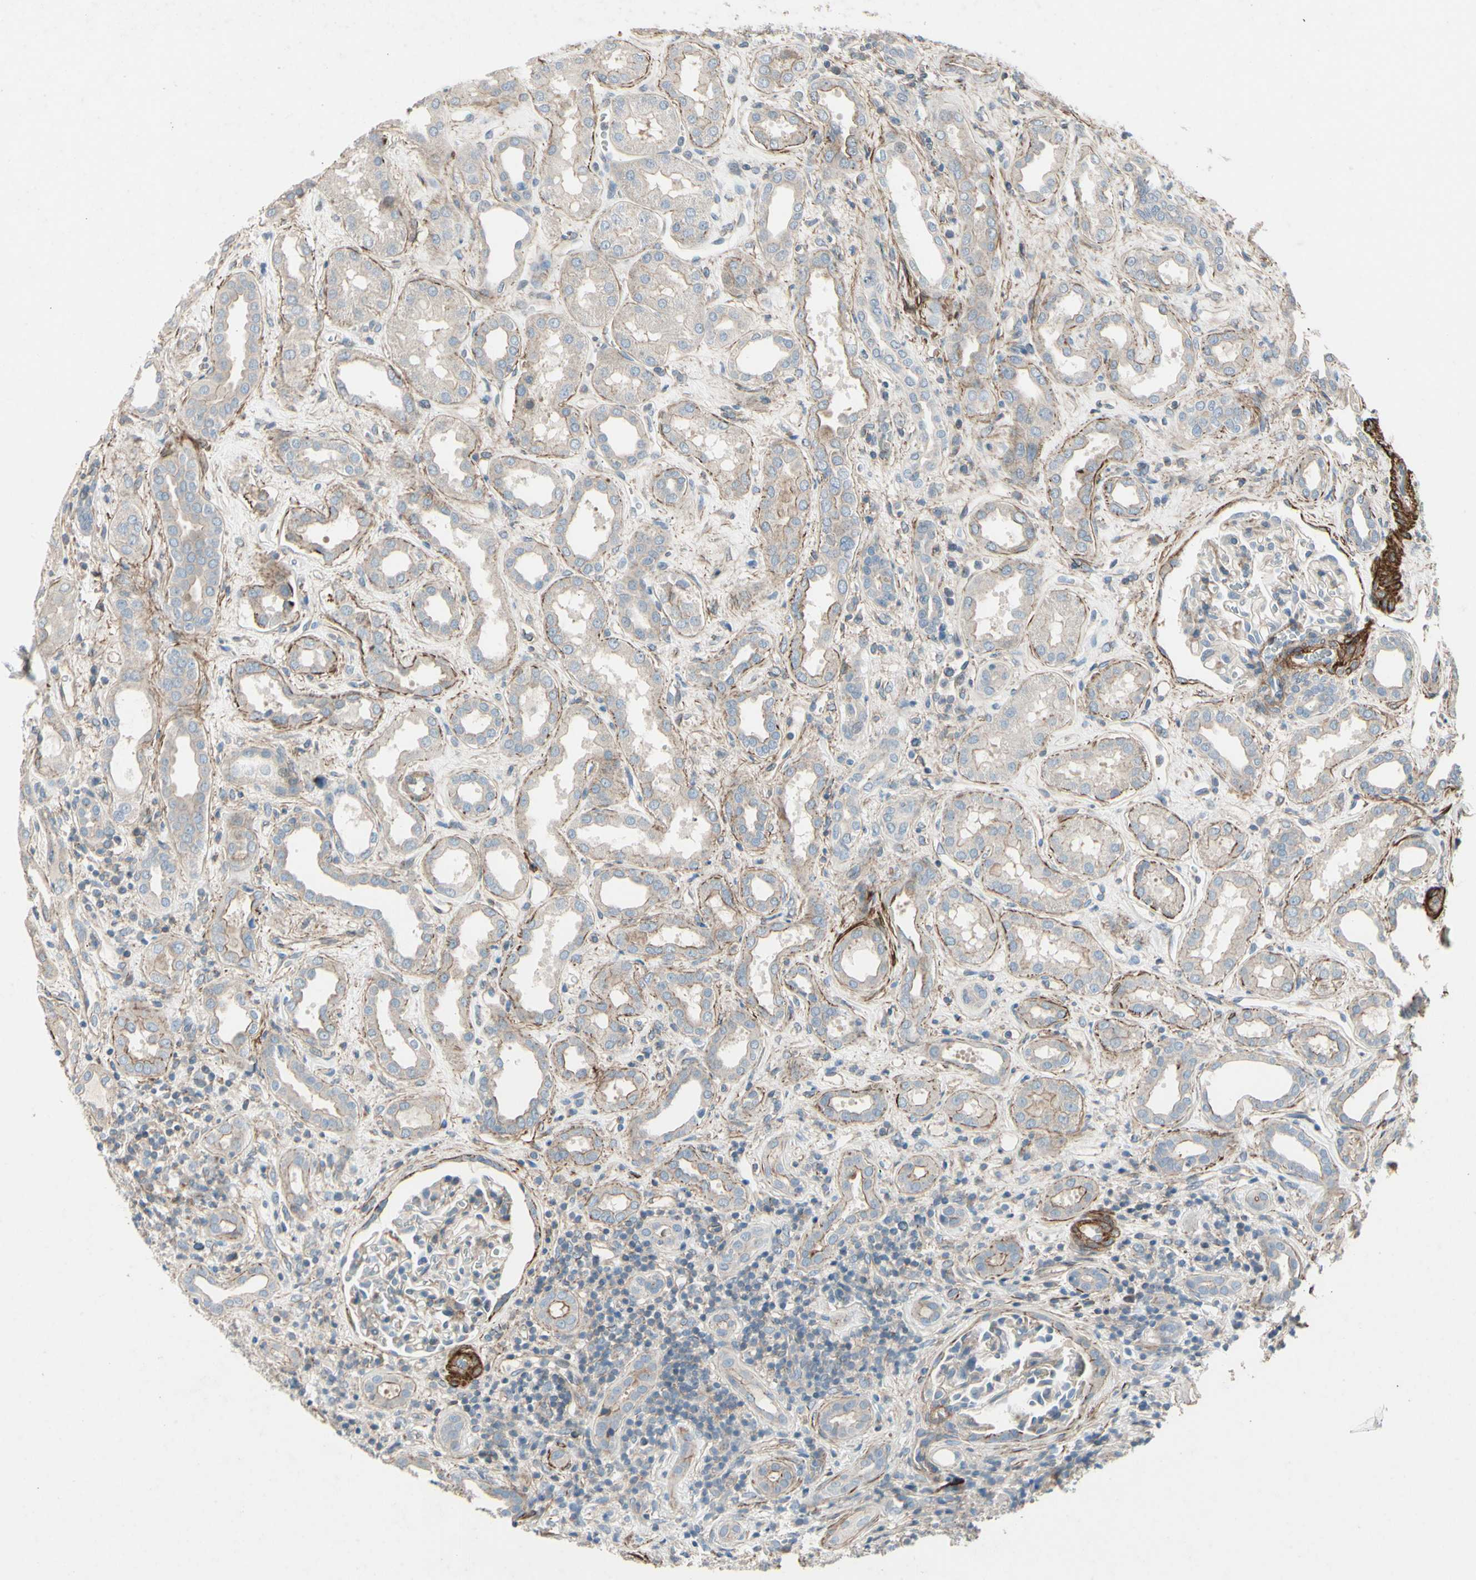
{"staining": {"intensity": "moderate", "quantity": "<25%", "location": "cytoplasmic/membranous"}, "tissue": "kidney", "cell_type": "Cells in glomeruli", "image_type": "normal", "snomed": [{"axis": "morphology", "description": "Normal tissue, NOS"}, {"axis": "topography", "description": "Kidney"}], "caption": "High-power microscopy captured an immunohistochemistry (IHC) image of normal kidney, revealing moderate cytoplasmic/membranous positivity in about <25% of cells in glomeruli. (Stains: DAB (3,3'-diaminobenzidine) in brown, nuclei in blue, Microscopy: brightfield microscopy at high magnification).", "gene": "TPM1", "patient": {"sex": "male", "age": 59}}